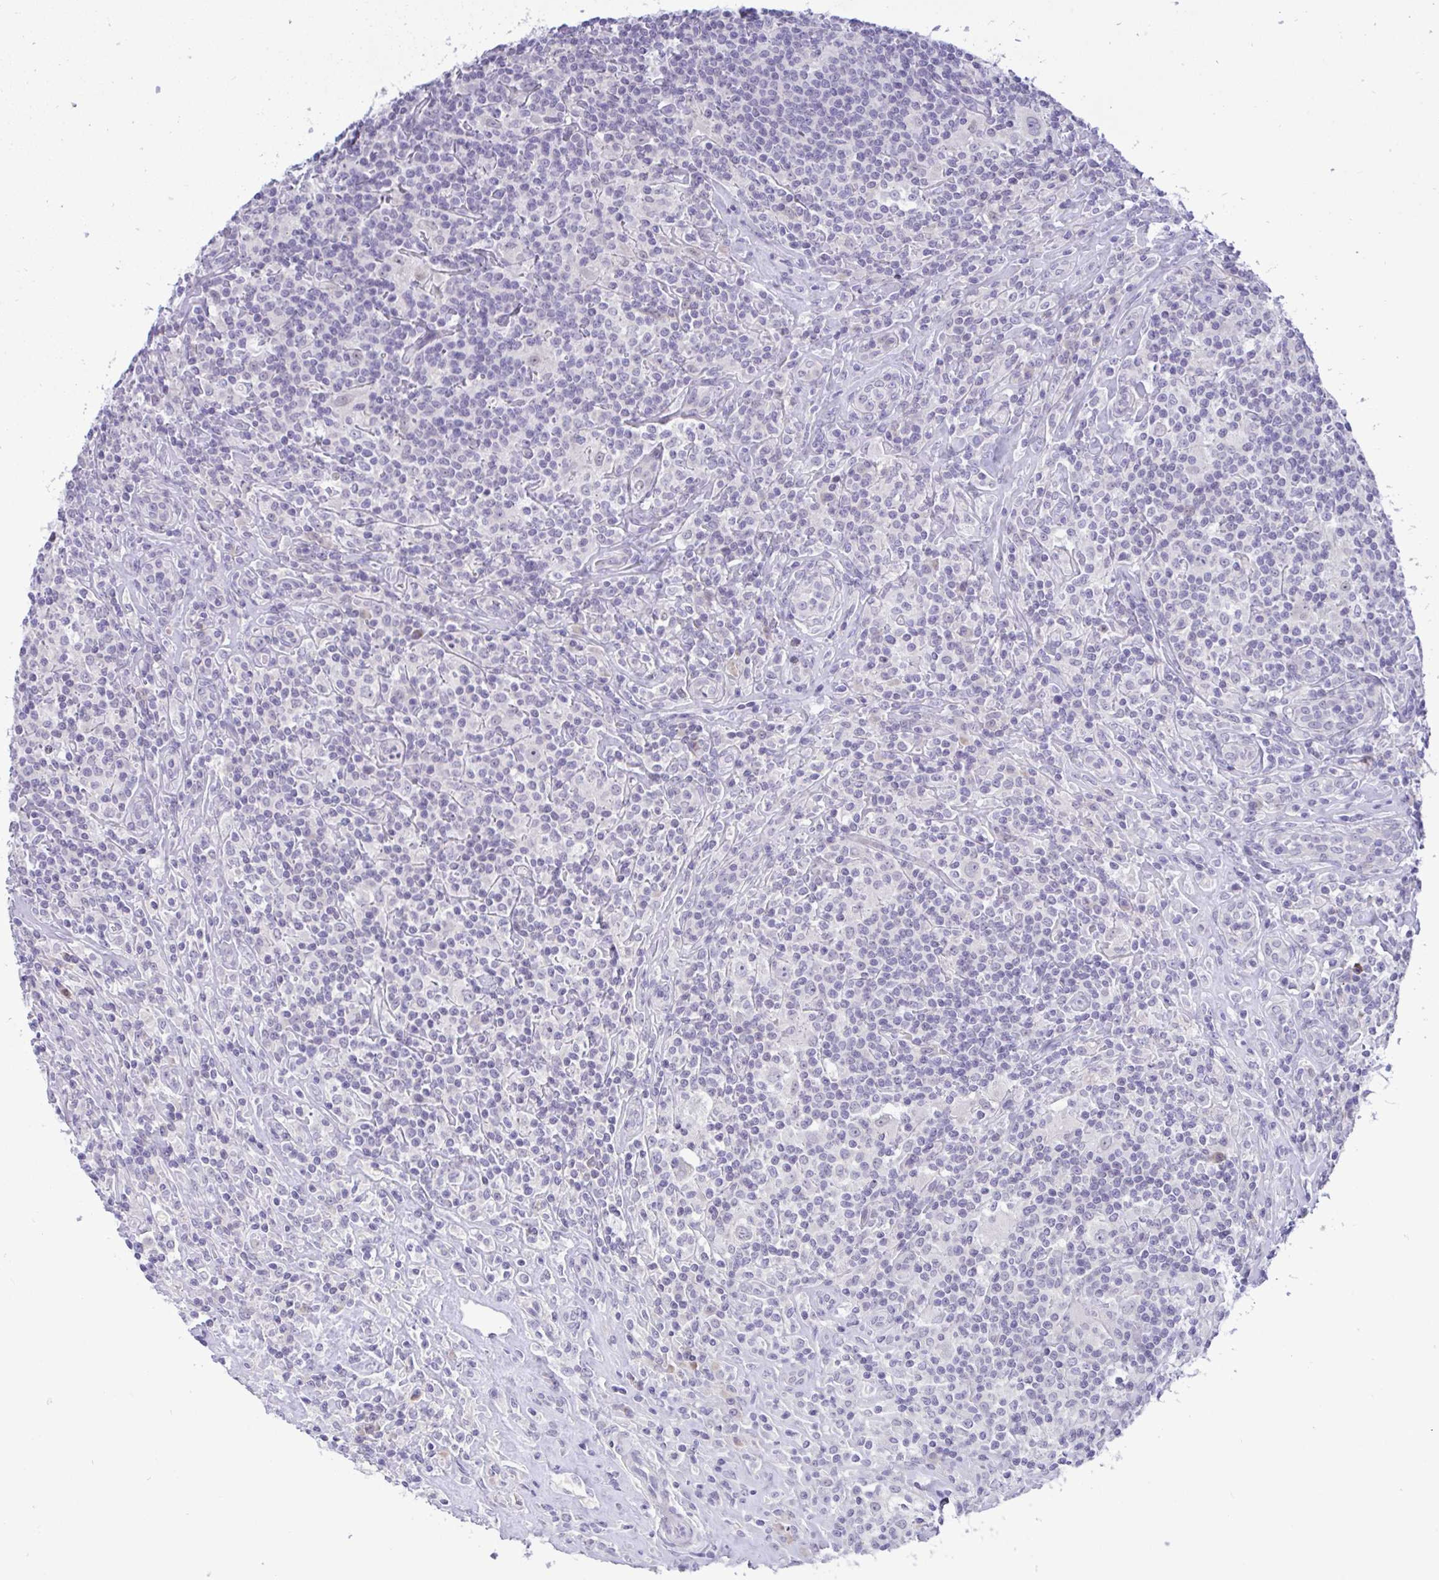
{"staining": {"intensity": "negative", "quantity": "none", "location": "none"}, "tissue": "lymphoma", "cell_type": "Tumor cells", "image_type": "cancer", "snomed": [{"axis": "morphology", "description": "Hodgkin's disease, NOS"}, {"axis": "morphology", "description": "Hodgkin's lymphoma, nodular sclerosis"}, {"axis": "topography", "description": "Lymph node"}], "caption": "Lymphoma was stained to show a protein in brown. There is no significant positivity in tumor cells.", "gene": "EPOP", "patient": {"sex": "female", "age": 10}}